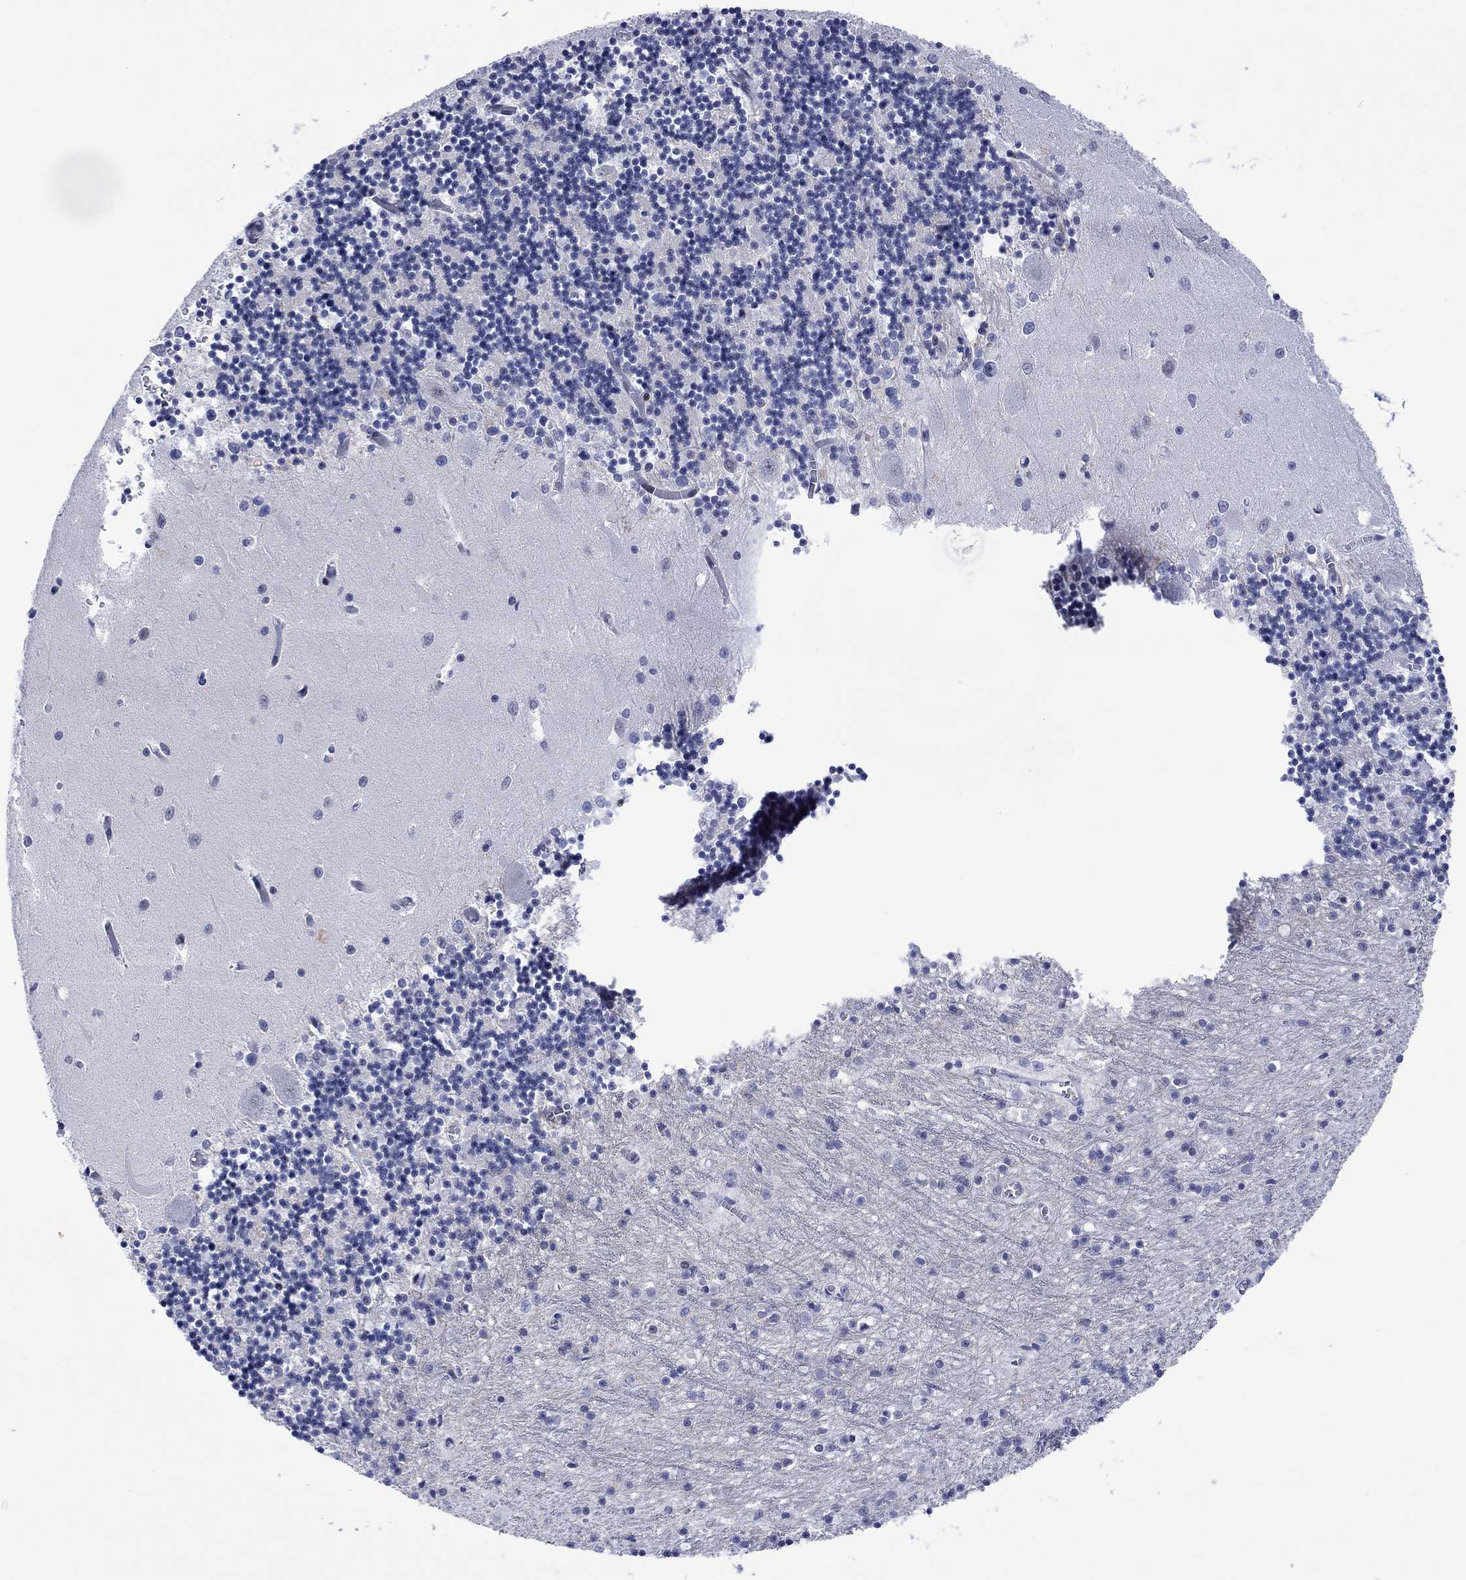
{"staining": {"intensity": "negative", "quantity": "none", "location": "none"}, "tissue": "cerebellum", "cell_type": "Cells in granular layer", "image_type": "normal", "snomed": [{"axis": "morphology", "description": "Normal tissue, NOS"}, {"axis": "topography", "description": "Cerebellum"}], "caption": "The micrograph displays no staining of cells in granular layer in benign cerebellum.", "gene": "CDCA2", "patient": {"sex": "female", "age": 64}}